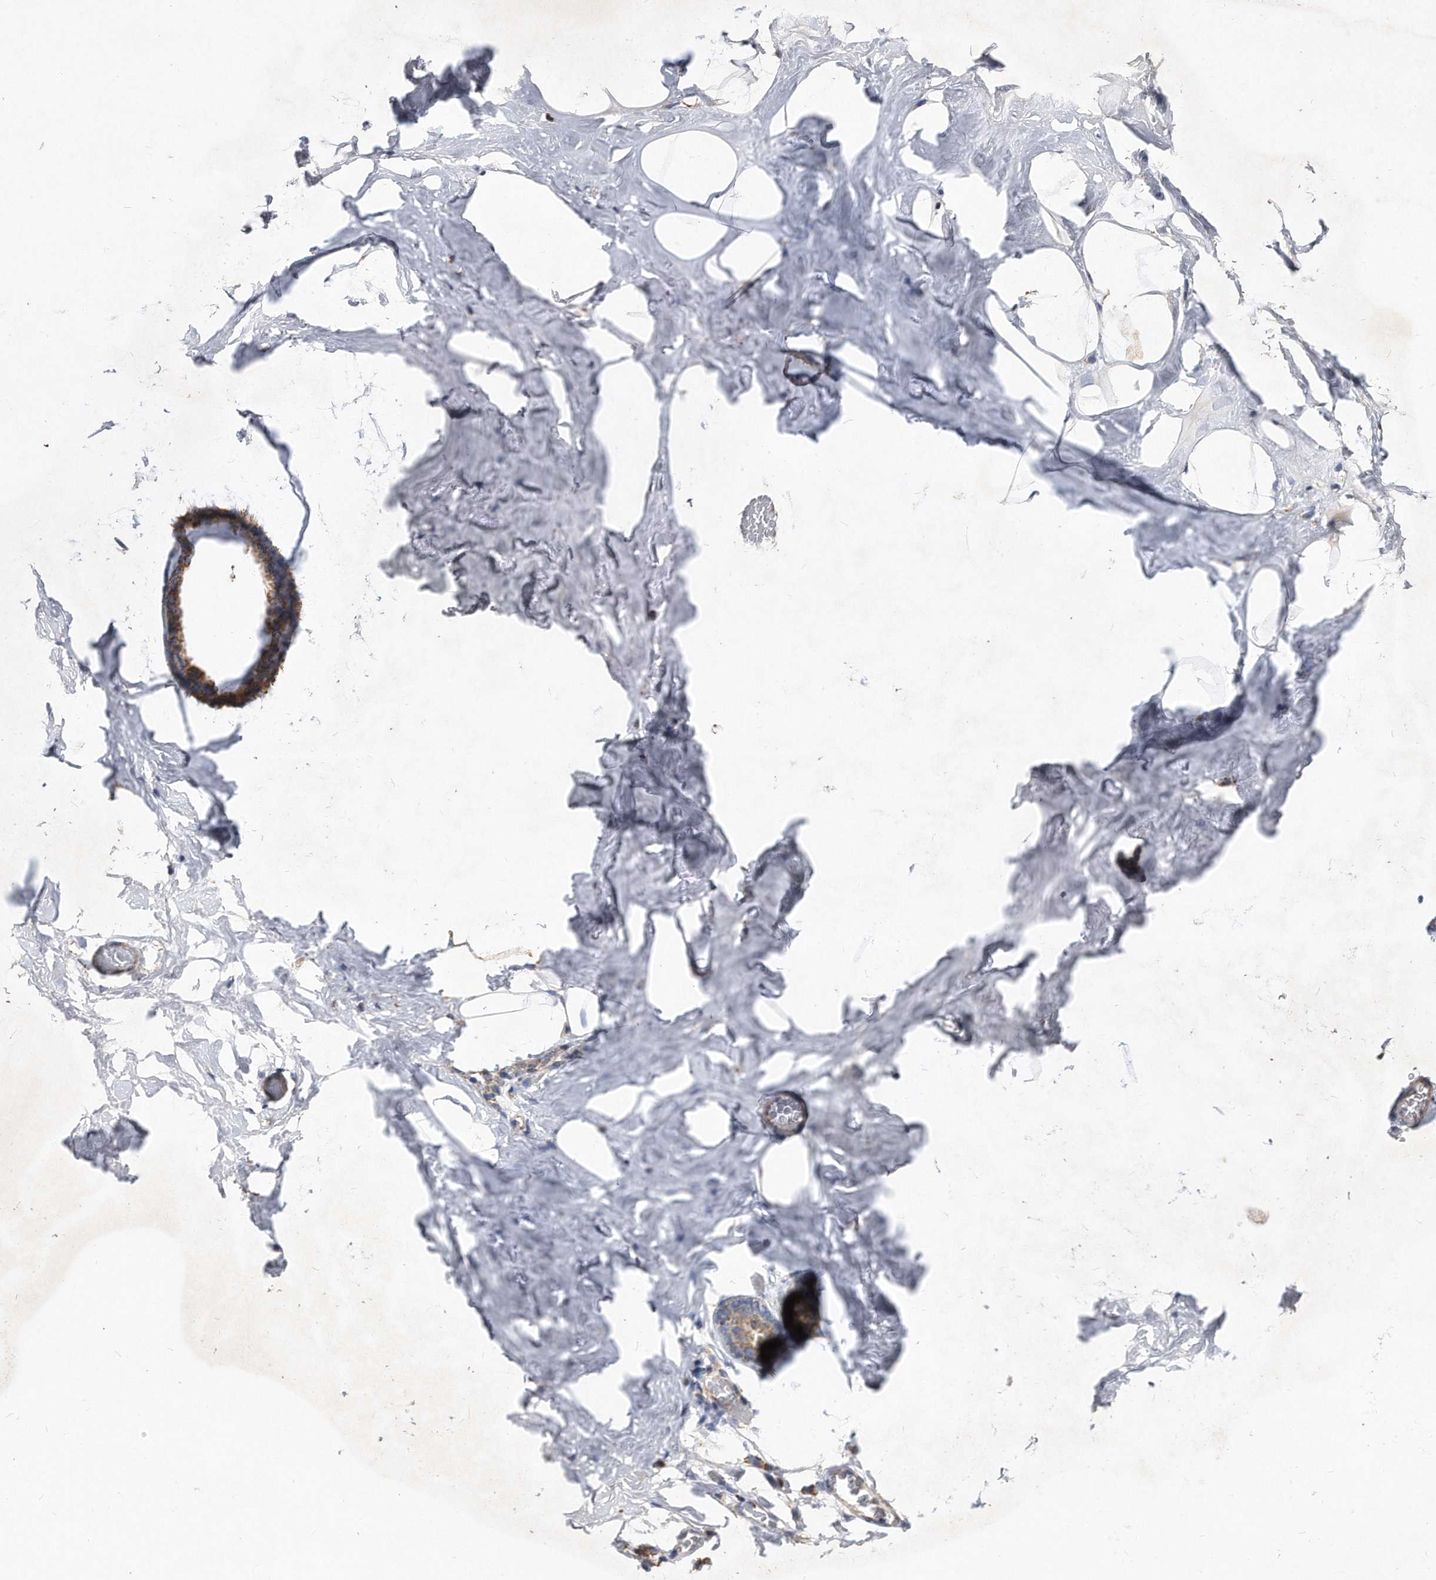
{"staining": {"intensity": "negative", "quantity": "none", "location": "none"}, "tissue": "adipose tissue", "cell_type": "Adipocytes", "image_type": "normal", "snomed": [{"axis": "morphology", "description": "Normal tissue, NOS"}, {"axis": "morphology", "description": "Fibrosis, NOS"}, {"axis": "topography", "description": "Breast"}, {"axis": "topography", "description": "Adipose tissue"}], "caption": "The immunohistochemistry (IHC) photomicrograph has no significant expression in adipocytes of adipose tissue.", "gene": "PPP5C", "patient": {"sex": "female", "age": 39}}